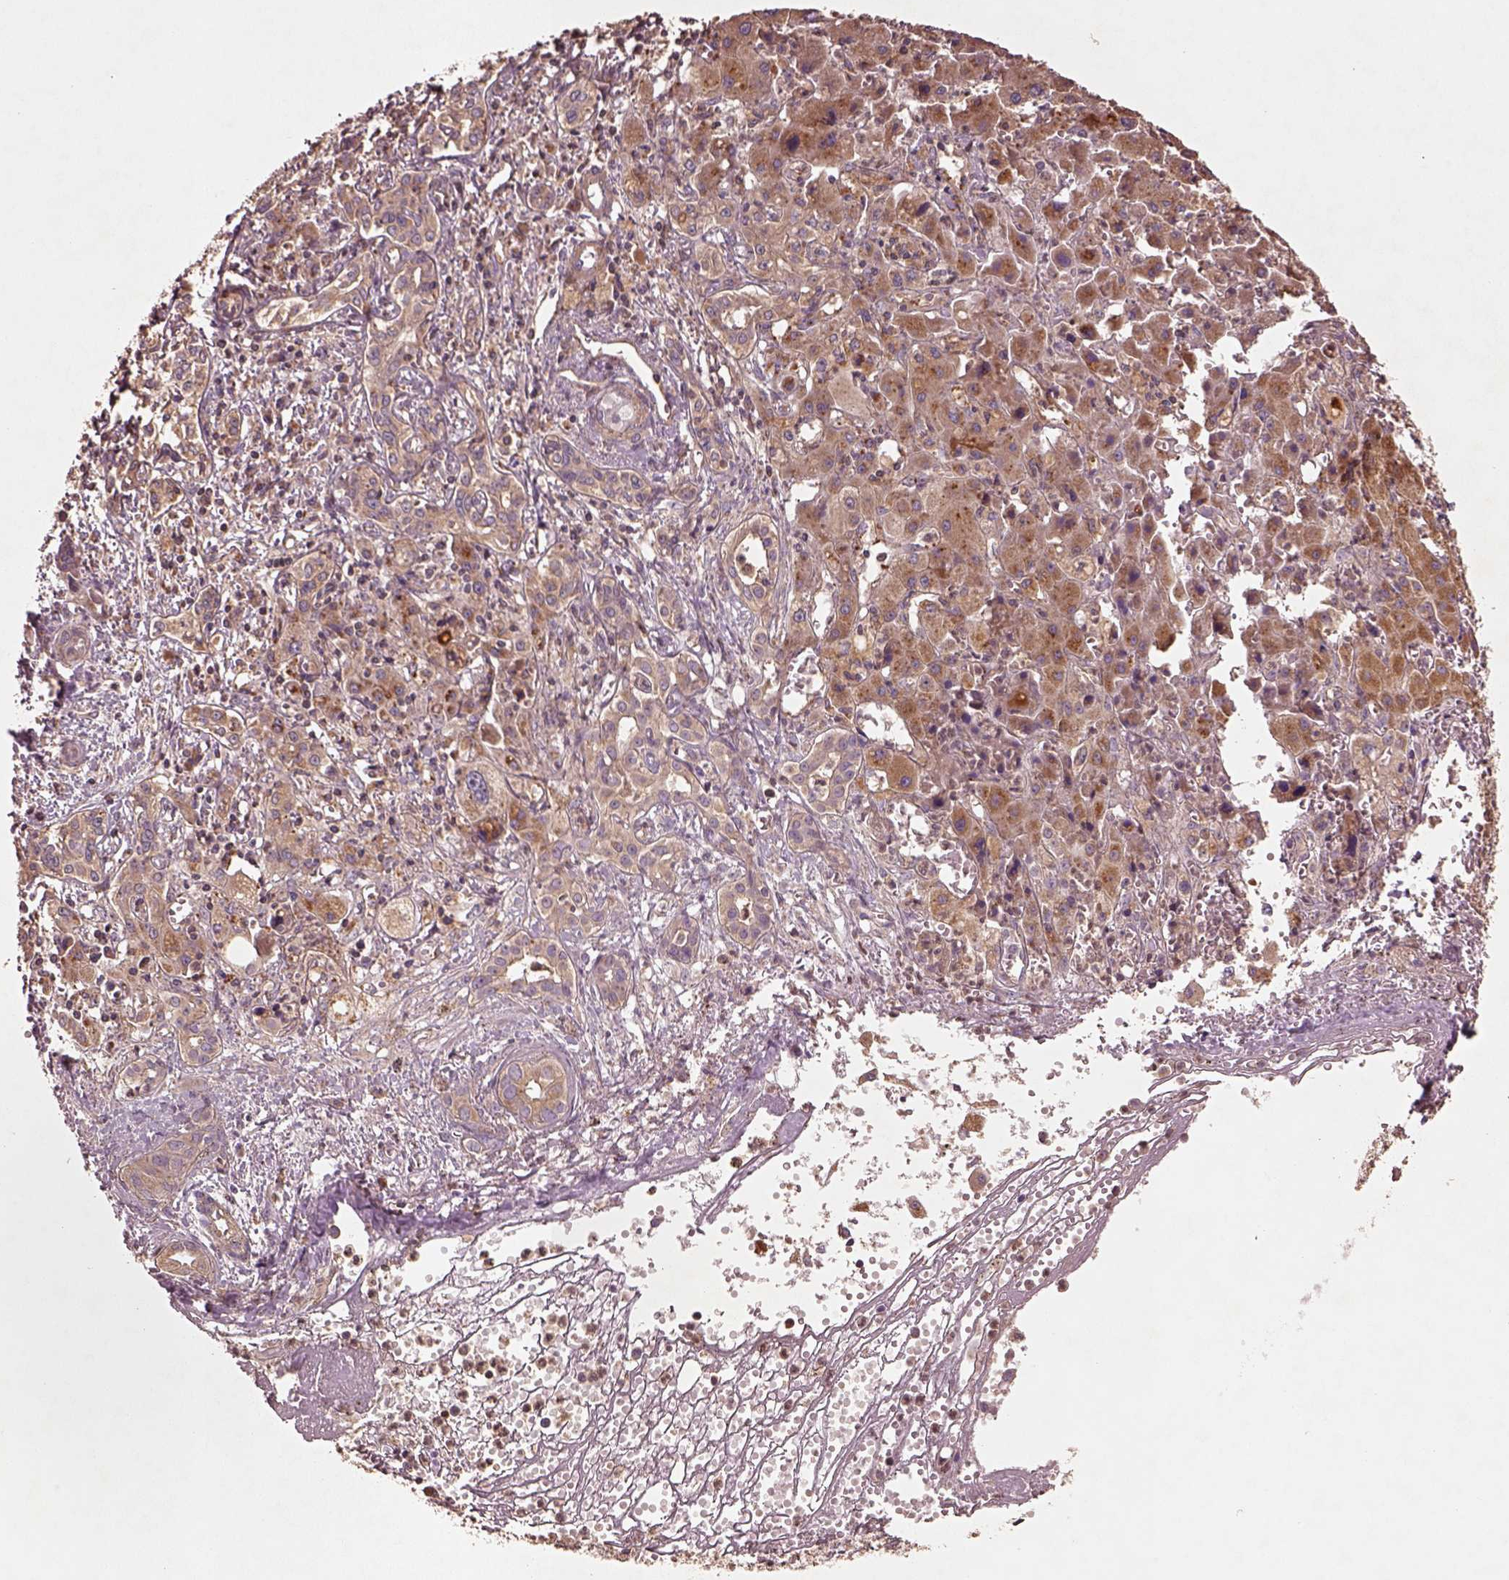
{"staining": {"intensity": "moderate", "quantity": "25%-75%", "location": "cytoplasmic/membranous"}, "tissue": "liver cancer", "cell_type": "Tumor cells", "image_type": "cancer", "snomed": [{"axis": "morphology", "description": "Cholangiocarcinoma"}, {"axis": "topography", "description": "Liver"}], "caption": "Liver cholangiocarcinoma was stained to show a protein in brown. There is medium levels of moderate cytoplasmic/membranous expression in about 25%-75% of tumor cells.", "gene": "TRADD", "patient": {"sex": "female", "age": 64}}